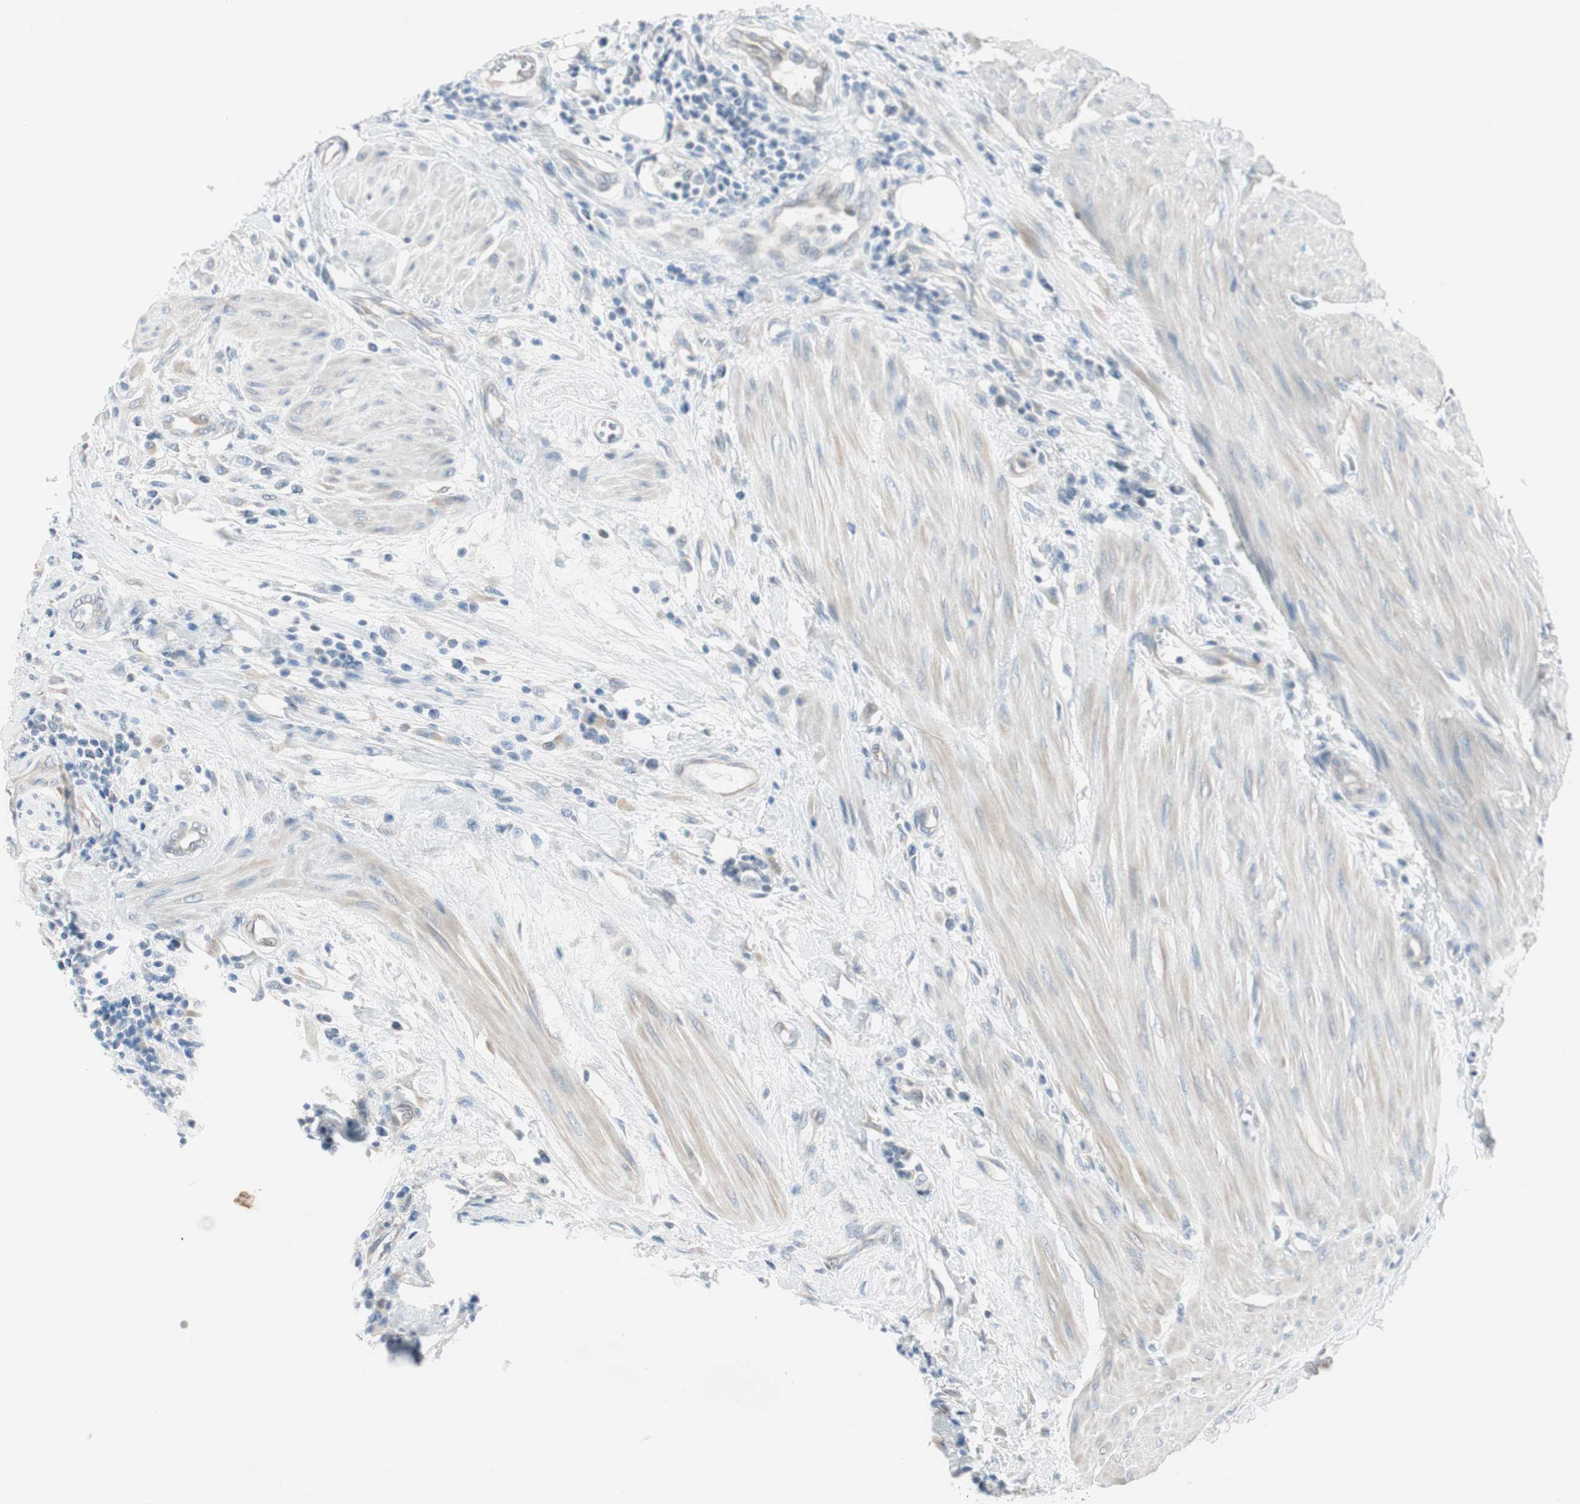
{"staining": {"intensity": "weak", "quantity": "<25%", "location": "cytoplasmic/membranous"}, "tissue": "urothelial cancer", "cell_type": "Tumor cells", "image_type": "cancer", "snomed": [{"axis": "morphology", "description": "Urothelial carcinoma, High grade"}, {"axis": "topography", "description": "Urinary bladder"}], "caption": "IHC micrograph of neoplastic tissue: human urothelial cancer stained with DAB shows no significant protein expression in tumor cells.", "gene": "SPINK4", "patient": {"sex": "male", "age": 35}}